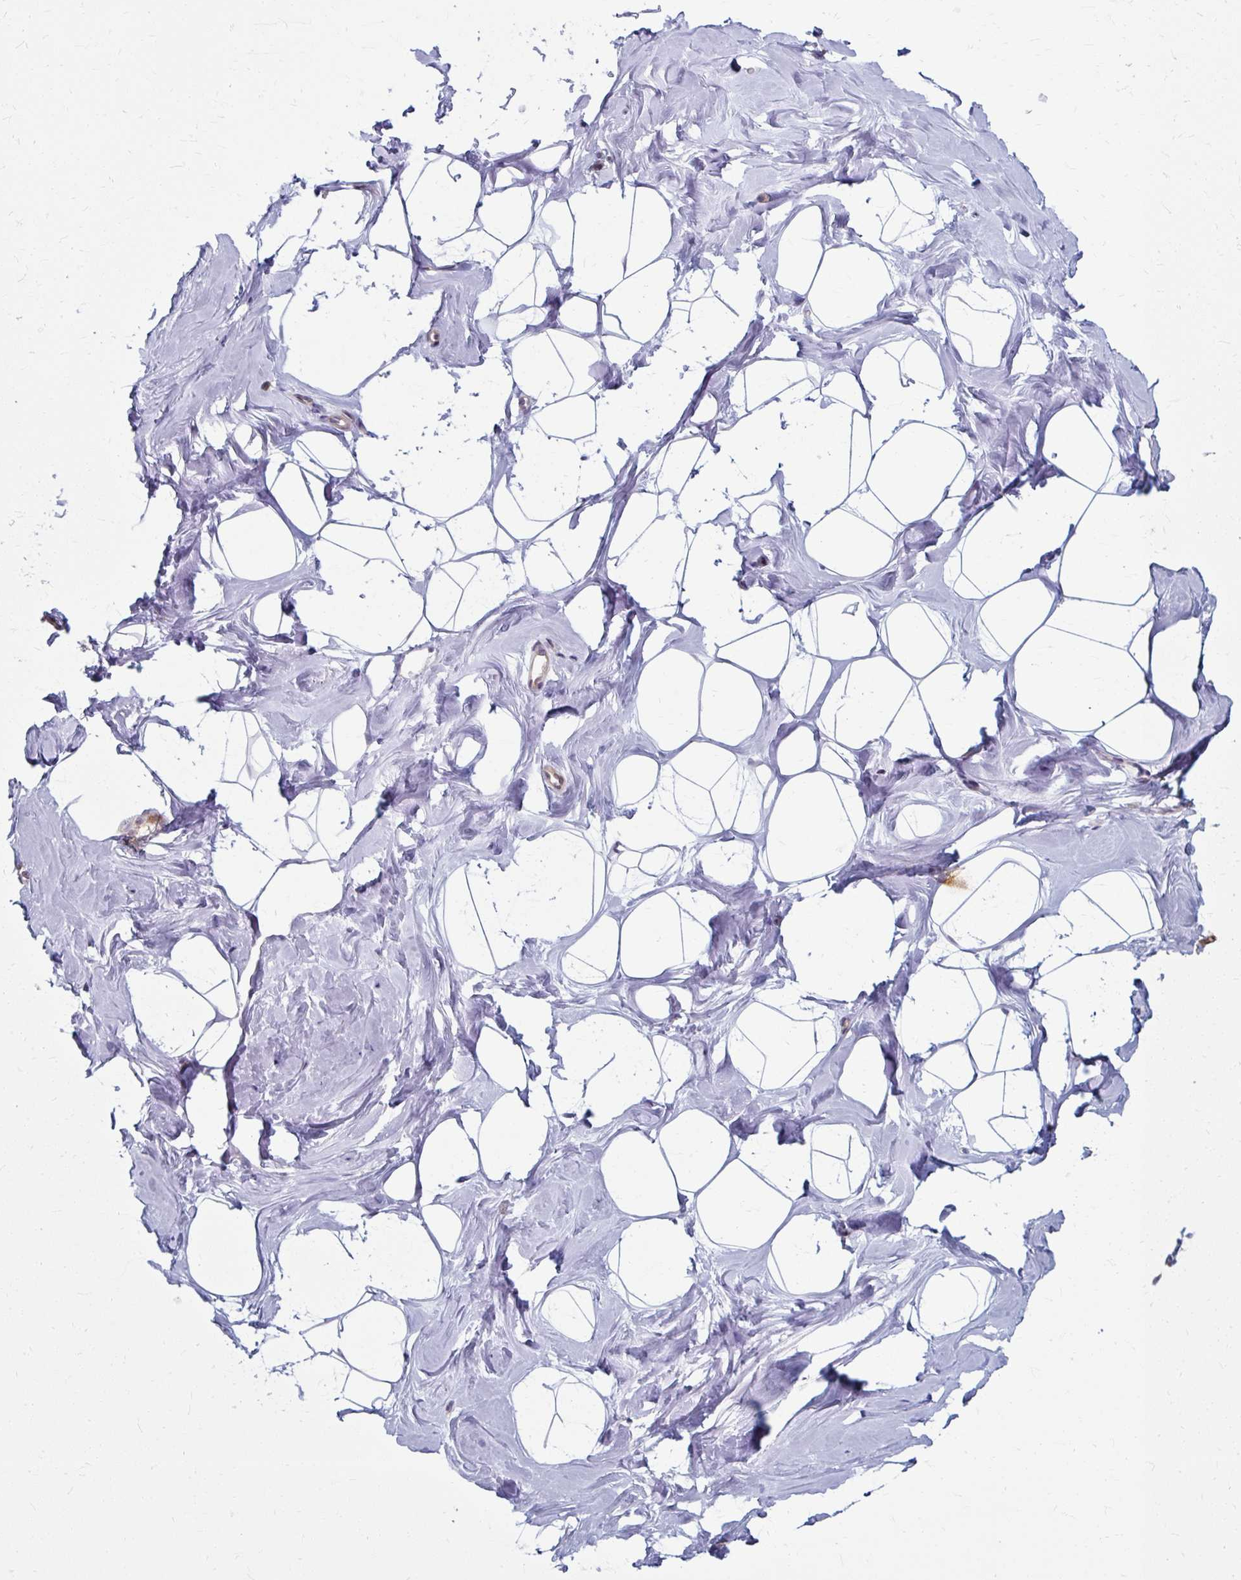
{"staining": {"intensity": "negative", "quantity": "none", "location": "none"}, "tissue": "breast", "cell_type": "Adipocytes", "image_type": "normal", "snomed": [{"axis": "morphology", "description": "Normal tissue, NOS"}, {"axis": "topography", "description": "Breast"}], "caption": "Immunohistochemistry (IHC) of normal breast reveals no positivity in adipocytes. (Immunohistochemistry (IHC), brightfield microscopy, high magnification).", "gene": "ZNF555", "patient": {"sex": "female", "age": 32}}